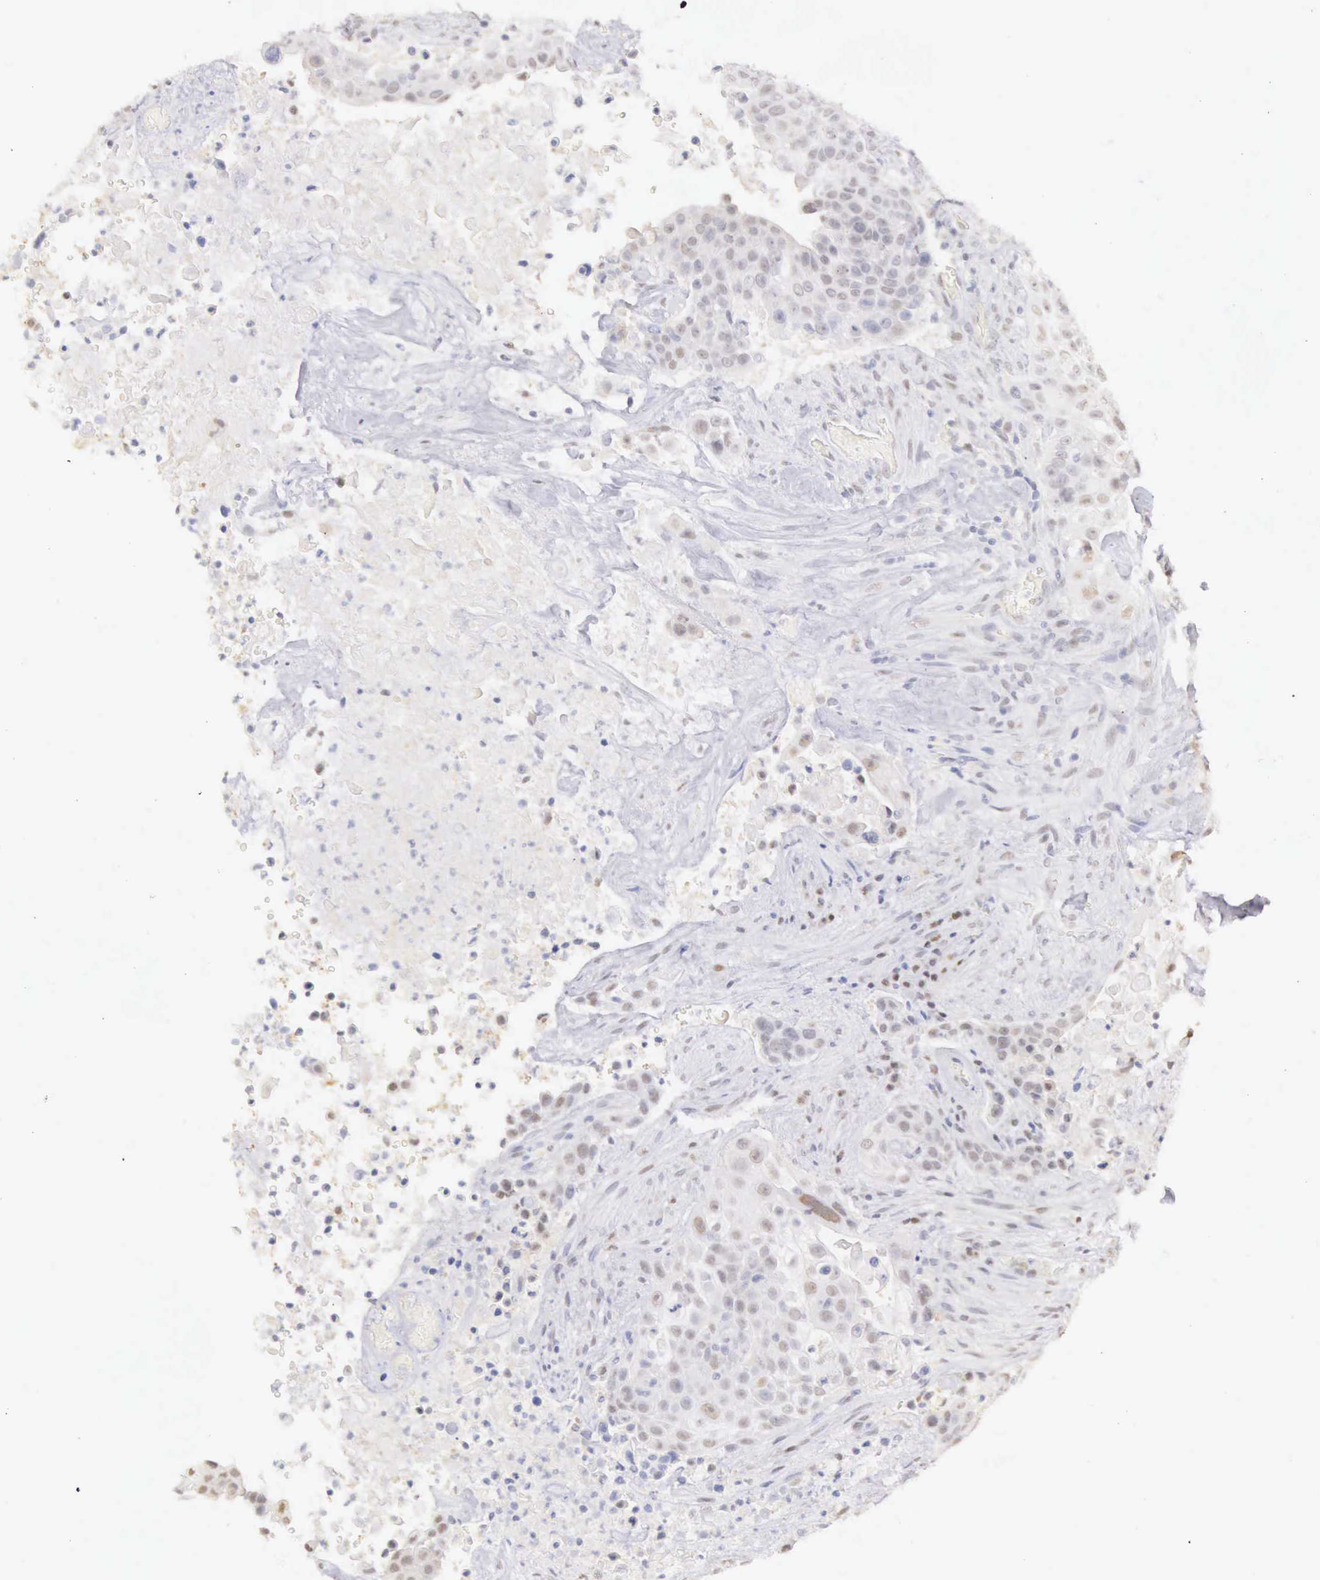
{"staining": {"intensity": "negative", "quantity": "none", "location": "none"}, "tissue": "urothelial cancer", "cell_type": "Tumor cells", "image_type": "cancer", "snomed": [{"axis": "morphology", "description": "Urothelial carcinoma, High grade"}, {"axis": "topography", "description": "Urinary bladder"}], "caption": "There is no significant expression in tumor cells of urothelial cancer.", "gene": "UBA1", "patient": {"sex": "male", "age": 74}}